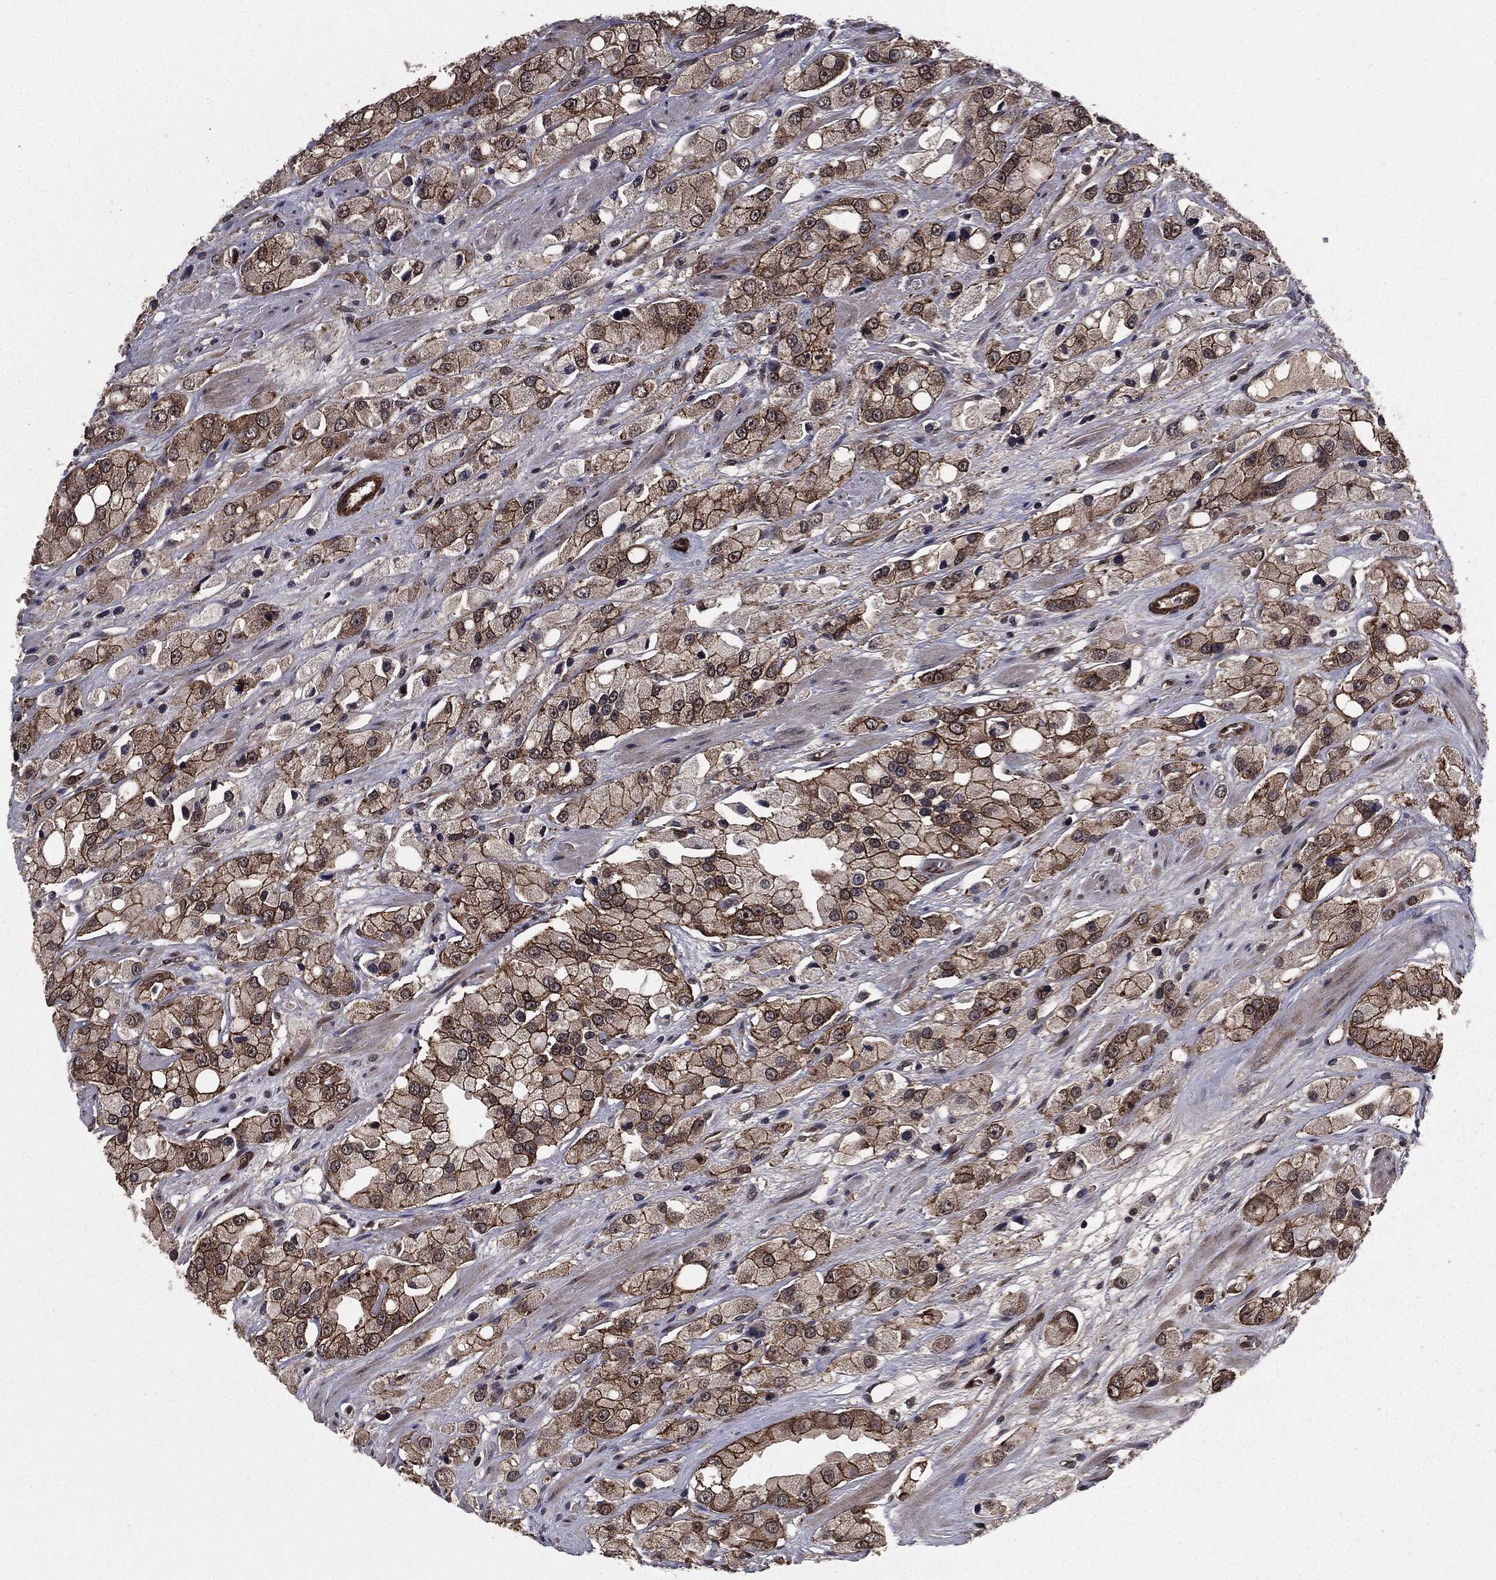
{"staining": {"intensity": "strong", "quantity": ">75%", "location": "cytoplasmic/membranous"}, "tissue": "prostate cancer", "cell_type": "Tumor cells", "image_type": "cancer", "snomed": [{"axis": "morphology", "description": "Adenocarcinoma, NOS"}, {"axis": "topography", "description": "Prostate and seminal vesicle, NOS"}, {"axis": "topography", "description": "Prostate"}], "caption": "Immunohistochemistry micrograph of neoplastic tissue: human prostate cancer (adenocarcinoma) stained using immunohistochemistry (IHC) displays high levels of strong protein expression localized specifically in the cytoplasmic/membranous of tumor cells, appearing as a cytoplasmic/membranous brown color.", "gene": "PTPA", "patient": {"sex": "male", "age": 64}}